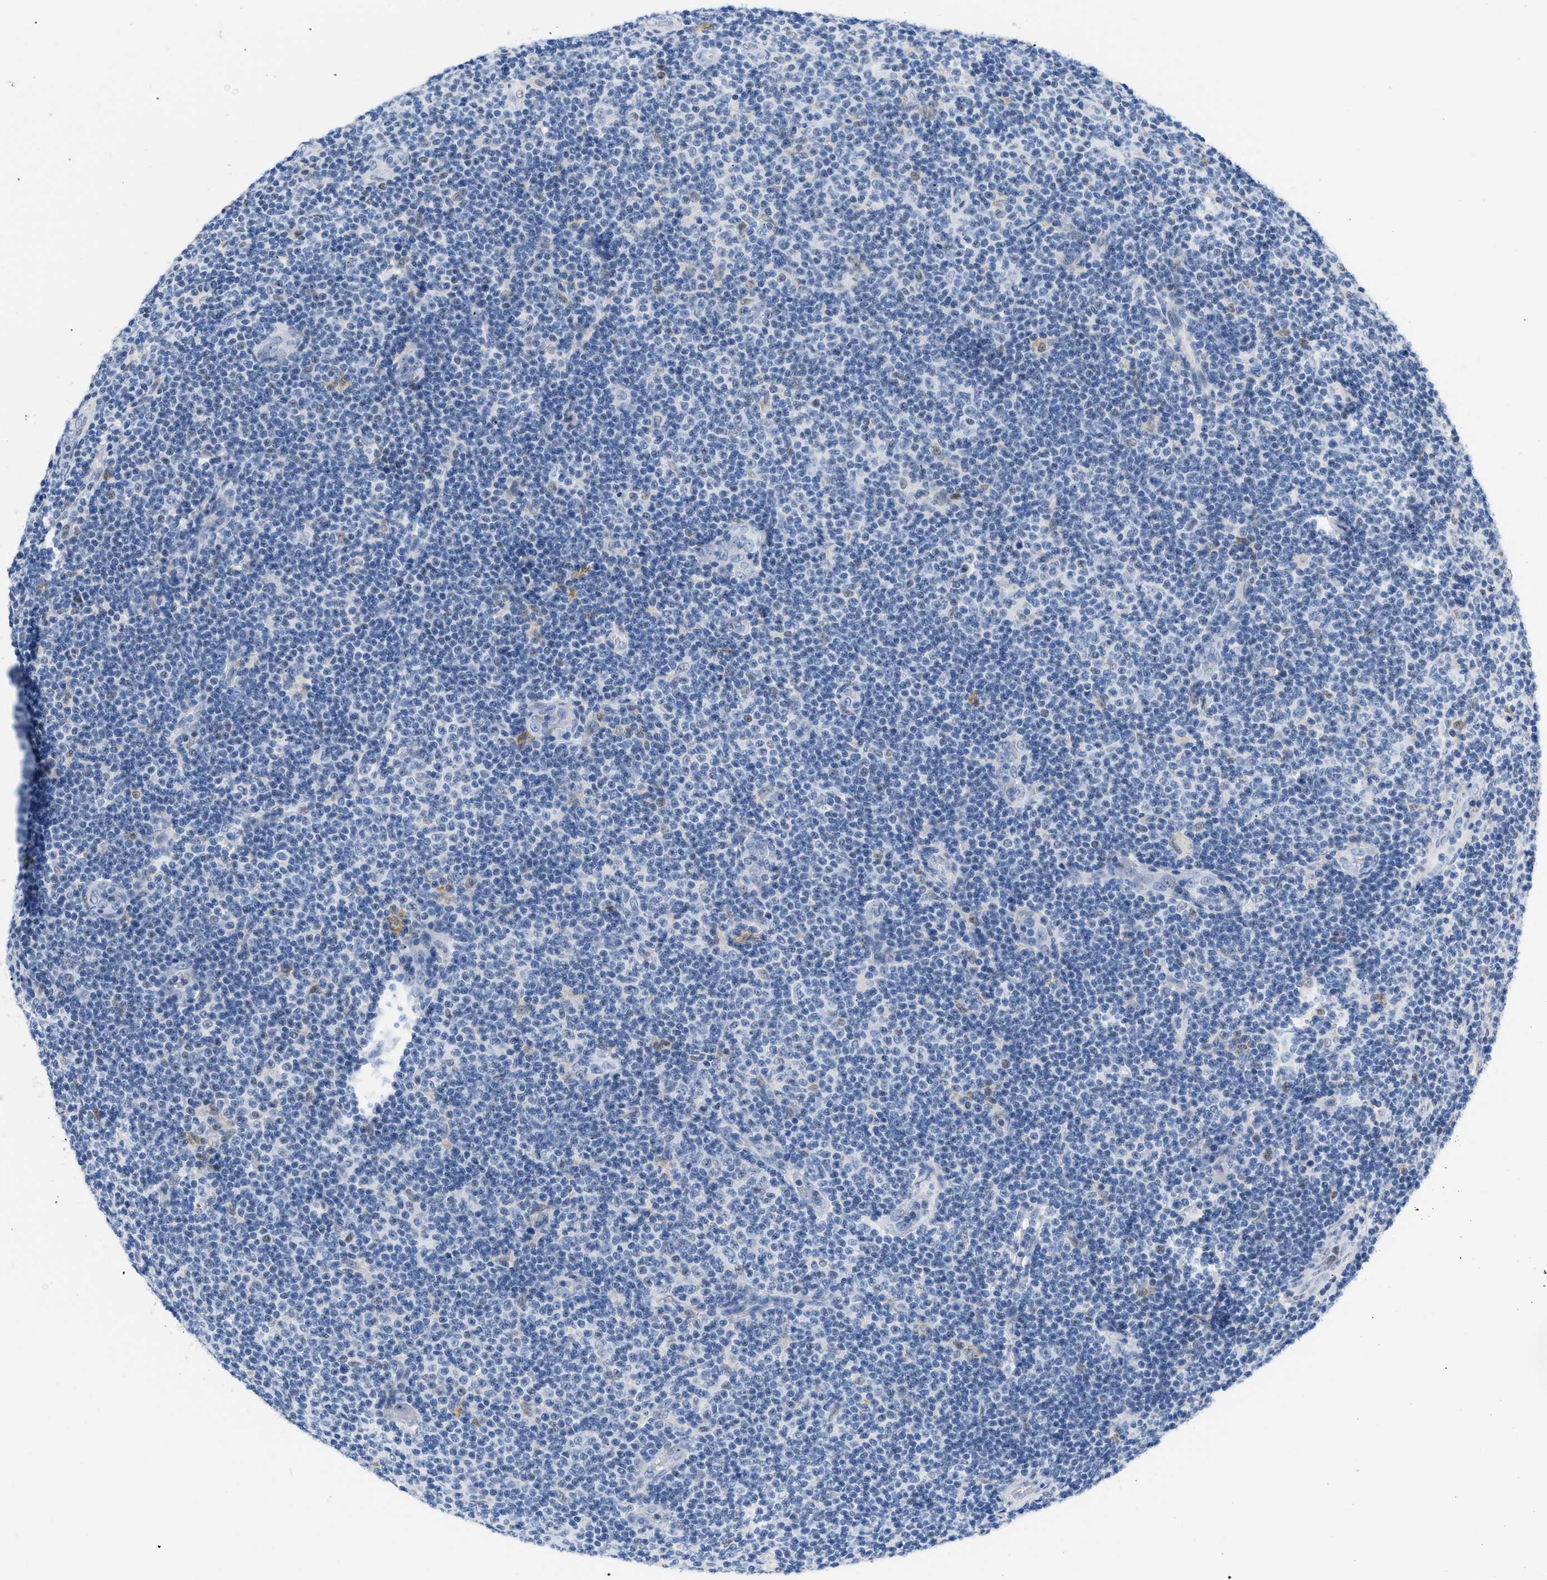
{"staining": {"intensity": "negative", "quantity": "none", "location": "none"}, "tissue": "lymphoma", "cell_type": "Tumor cells", "image_type": "cancer", "snomed": [{"axis": "morphology", "description": "Malignant lymphoma, non-Hodgkin's type, Low grade"}, {"axis": "topography", "description": "Lymph node"}], "caption": "Immunohistochemistry of human malignant lymphoma, non-Hodgkin's type (low-grade) exhibits no positivity in tumor cells. (DAB immunohistochemistry (IHC), high magnification).", "gene": "BOLL", "patient": {"sex": "male", "age": 83}}